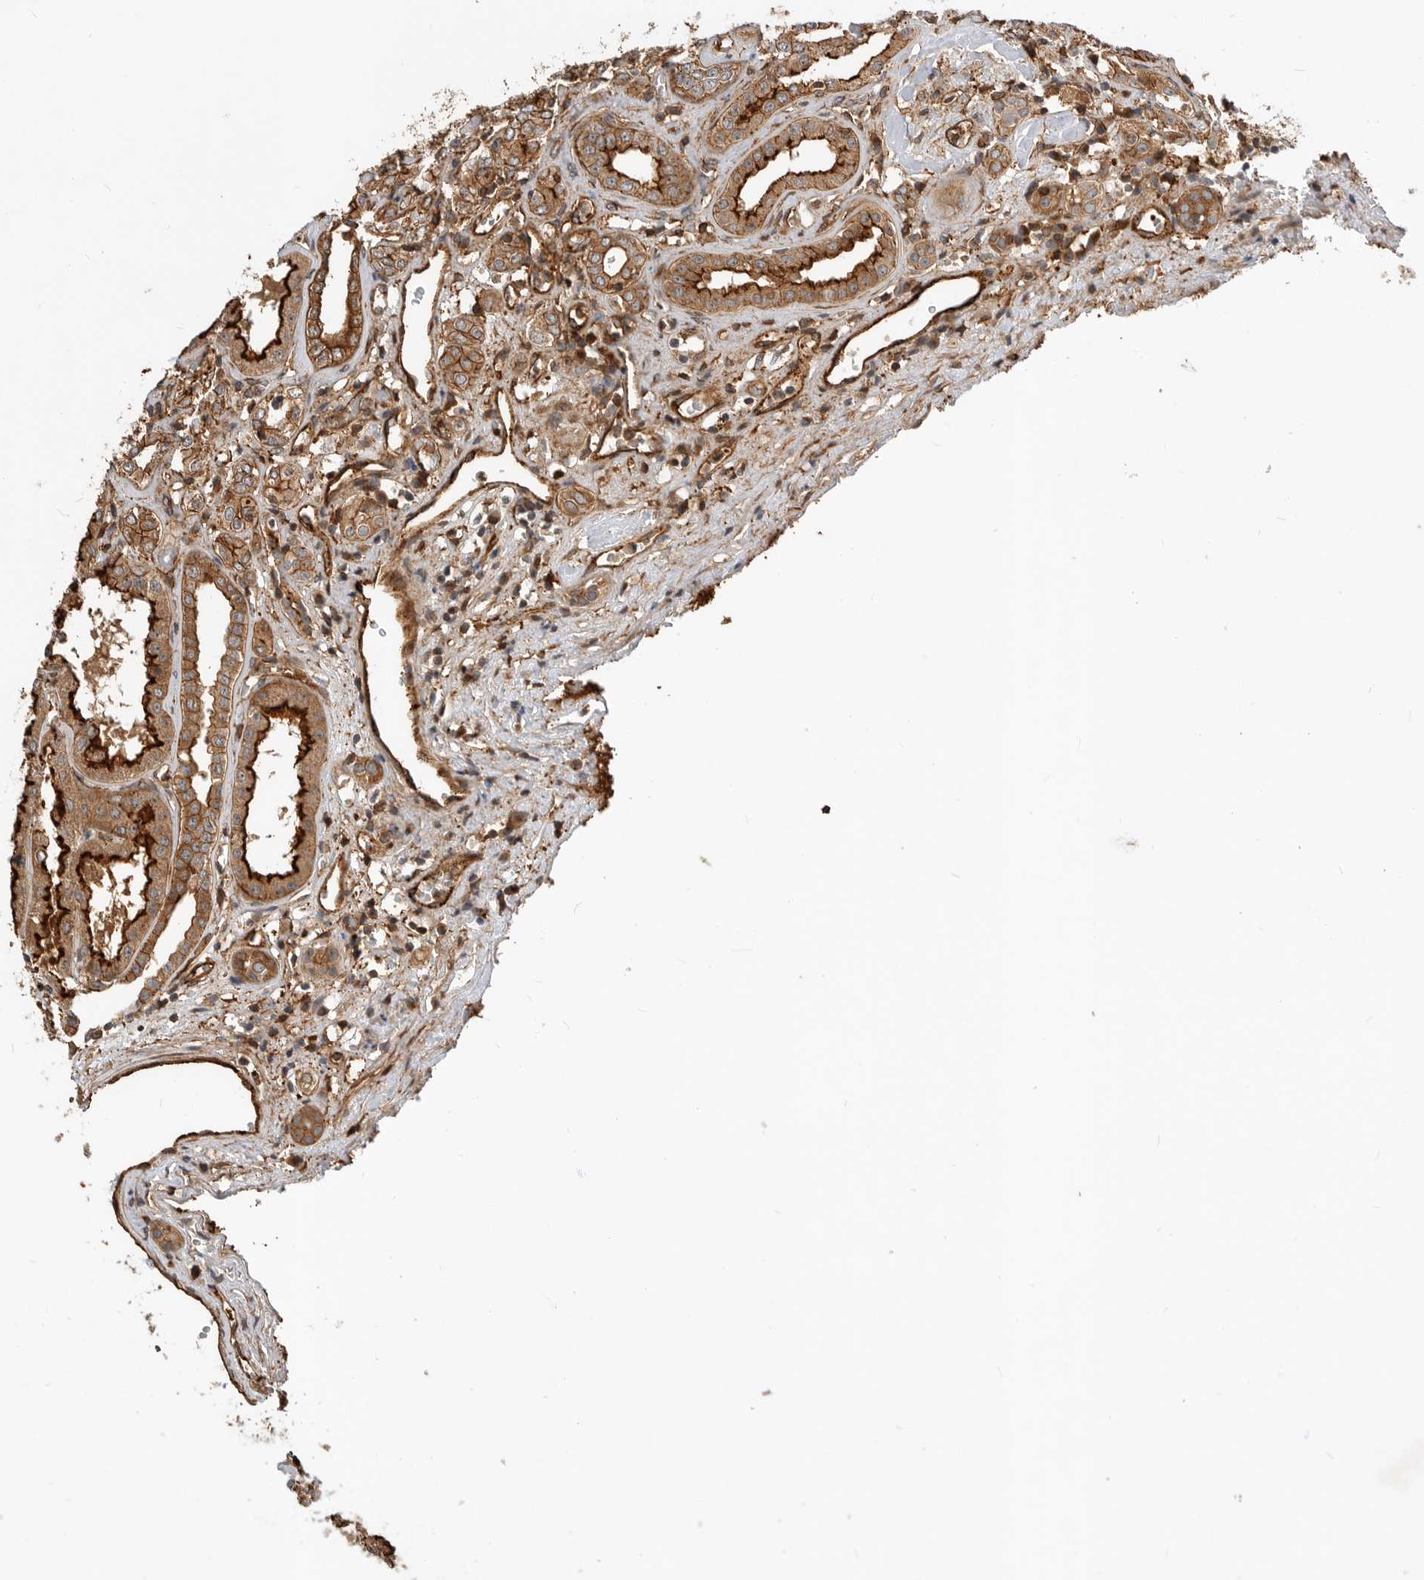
{"staining": {"intensity": "strong", "quantity": ">75%", "location": "cytoplasmic/membranous"}, "tissue": "kidney", "cell_type": "Cells in glomeruli", "image_type": "normal", "snomed": [{"axis": "morphology", "description": "Normal tissue, NOS"}, {"axis": "topography", "description": "Kidney"}], "caption": "Immunohistochemistry (IHC) photomicrograph of benign kidney stained for a protein (brown), which demonstrates high levels of strong cytoplasmic/membranous staining in about >75% of cells in glomeruli.", "gene": "GPATCH2", "patient": {"sex": "female", "age": 56}}